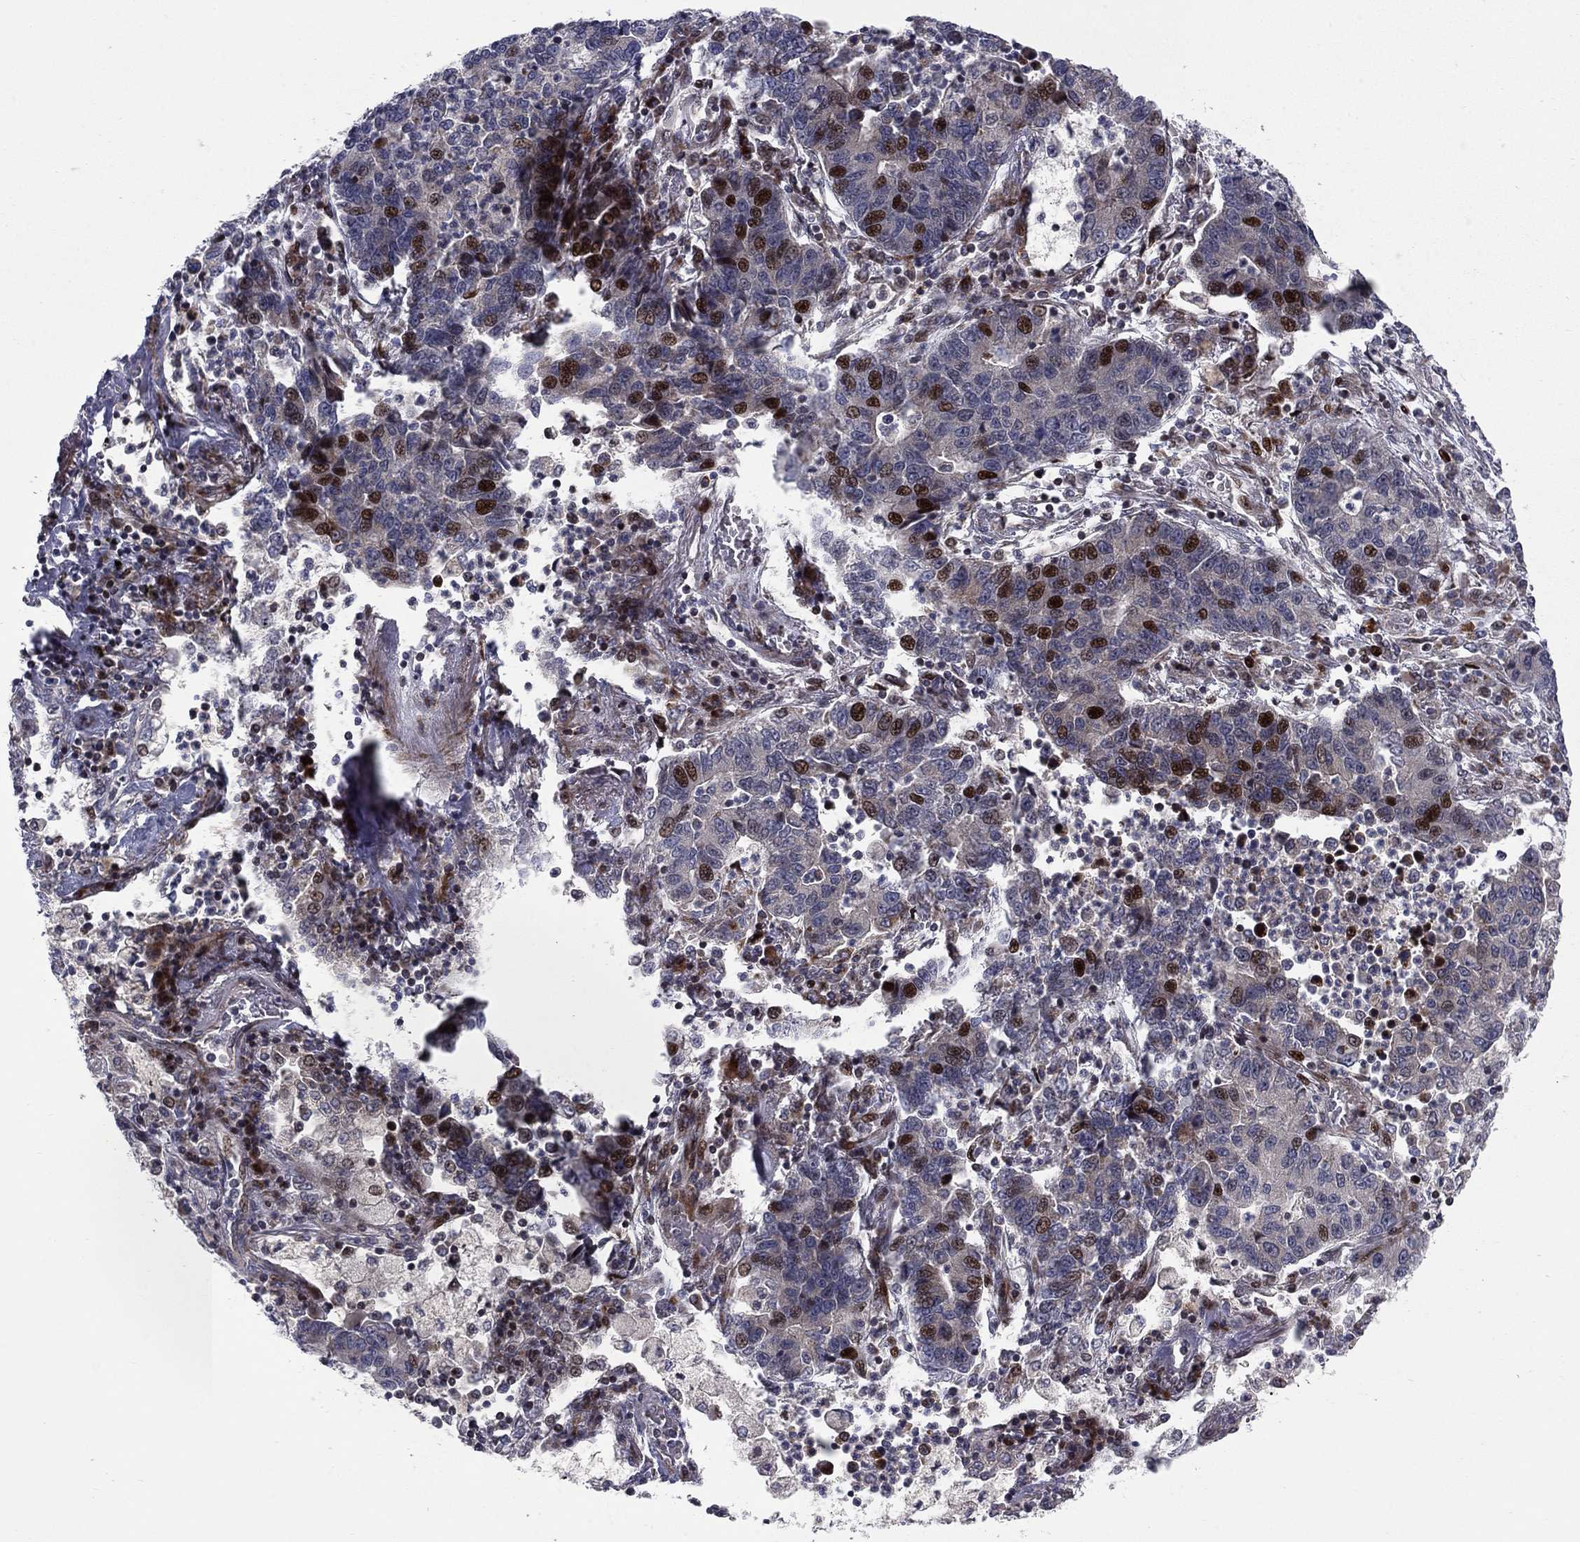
{"staining": {"intensity": "strong", "quantity": "<25%", "location": "nuclear"}, "tissue": "lung cancer", "cell_type": "Tumor cells", "image_type": "cancer", "snomed": [{"axis": "morphology", "description": "Adenocarcinoma, NOS"}, {"axis": "topography", "description": "Lung"}], "caption": "Tumor cells show strong nuclear positivity in approximately <25% of cells in adenocarcinoma (lung).", "gene": "MIOS", "patient": {"sex": "female", "age": 57}}